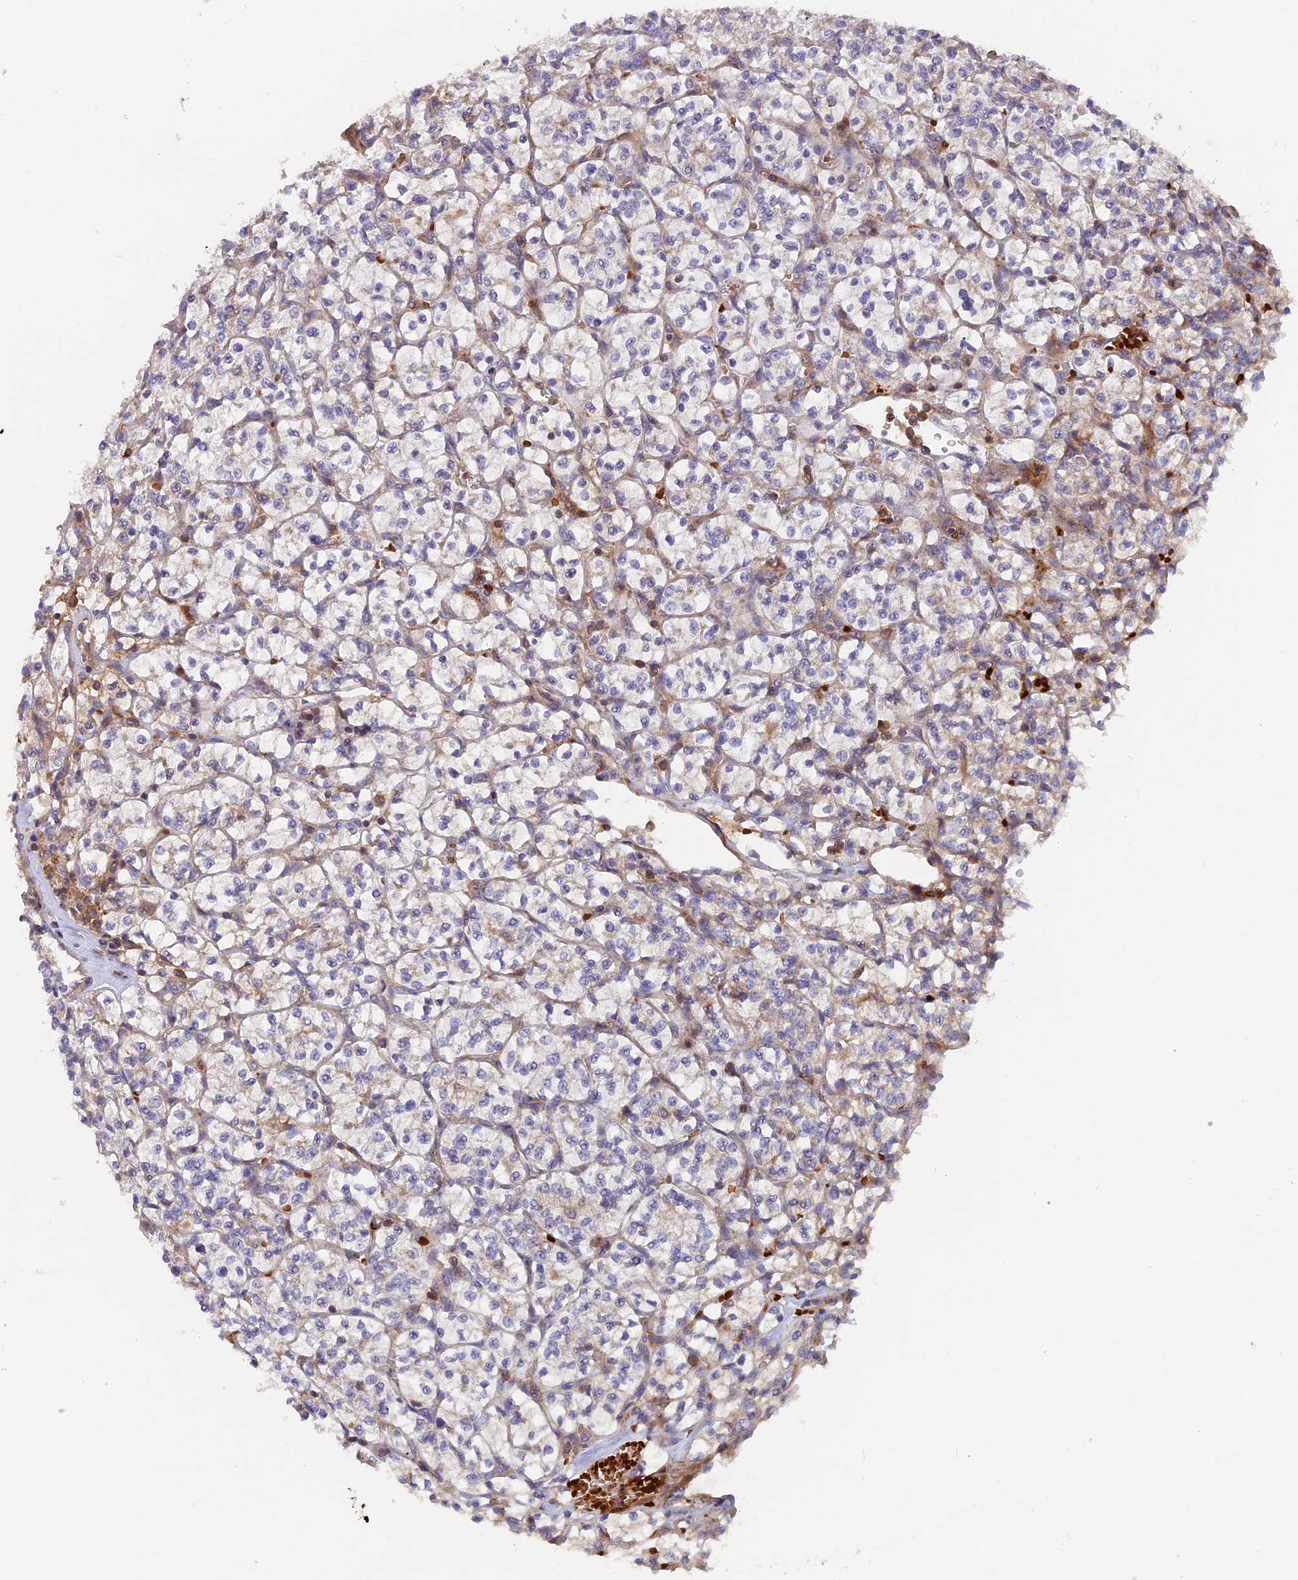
{"staining": {"intensity": "negative", "quantity": "none", "location": "none"}, "tissue": "renal cancer", "cell_type": "Tumor cells", "image_type": "cancer", "snomed": [{"axis": "morphology", "description": "Adenocarcinoma, NOS"}, {"axis": "topography", "description": "Kidney"}], "caption": "This histopathology image is of renal adenocarcinoma stained with immunohistochemistry (IHC) to label a protein in brown with the nuclei are counter-stained blue. There is no positivity in tumor cells. (Brightfield microscopy of DAB (3,3'-diaminobenzidine) immunohistochemistry at high magnification).", "gene": "CPNE7", "patient": {"sex": "female", "age": 64}}